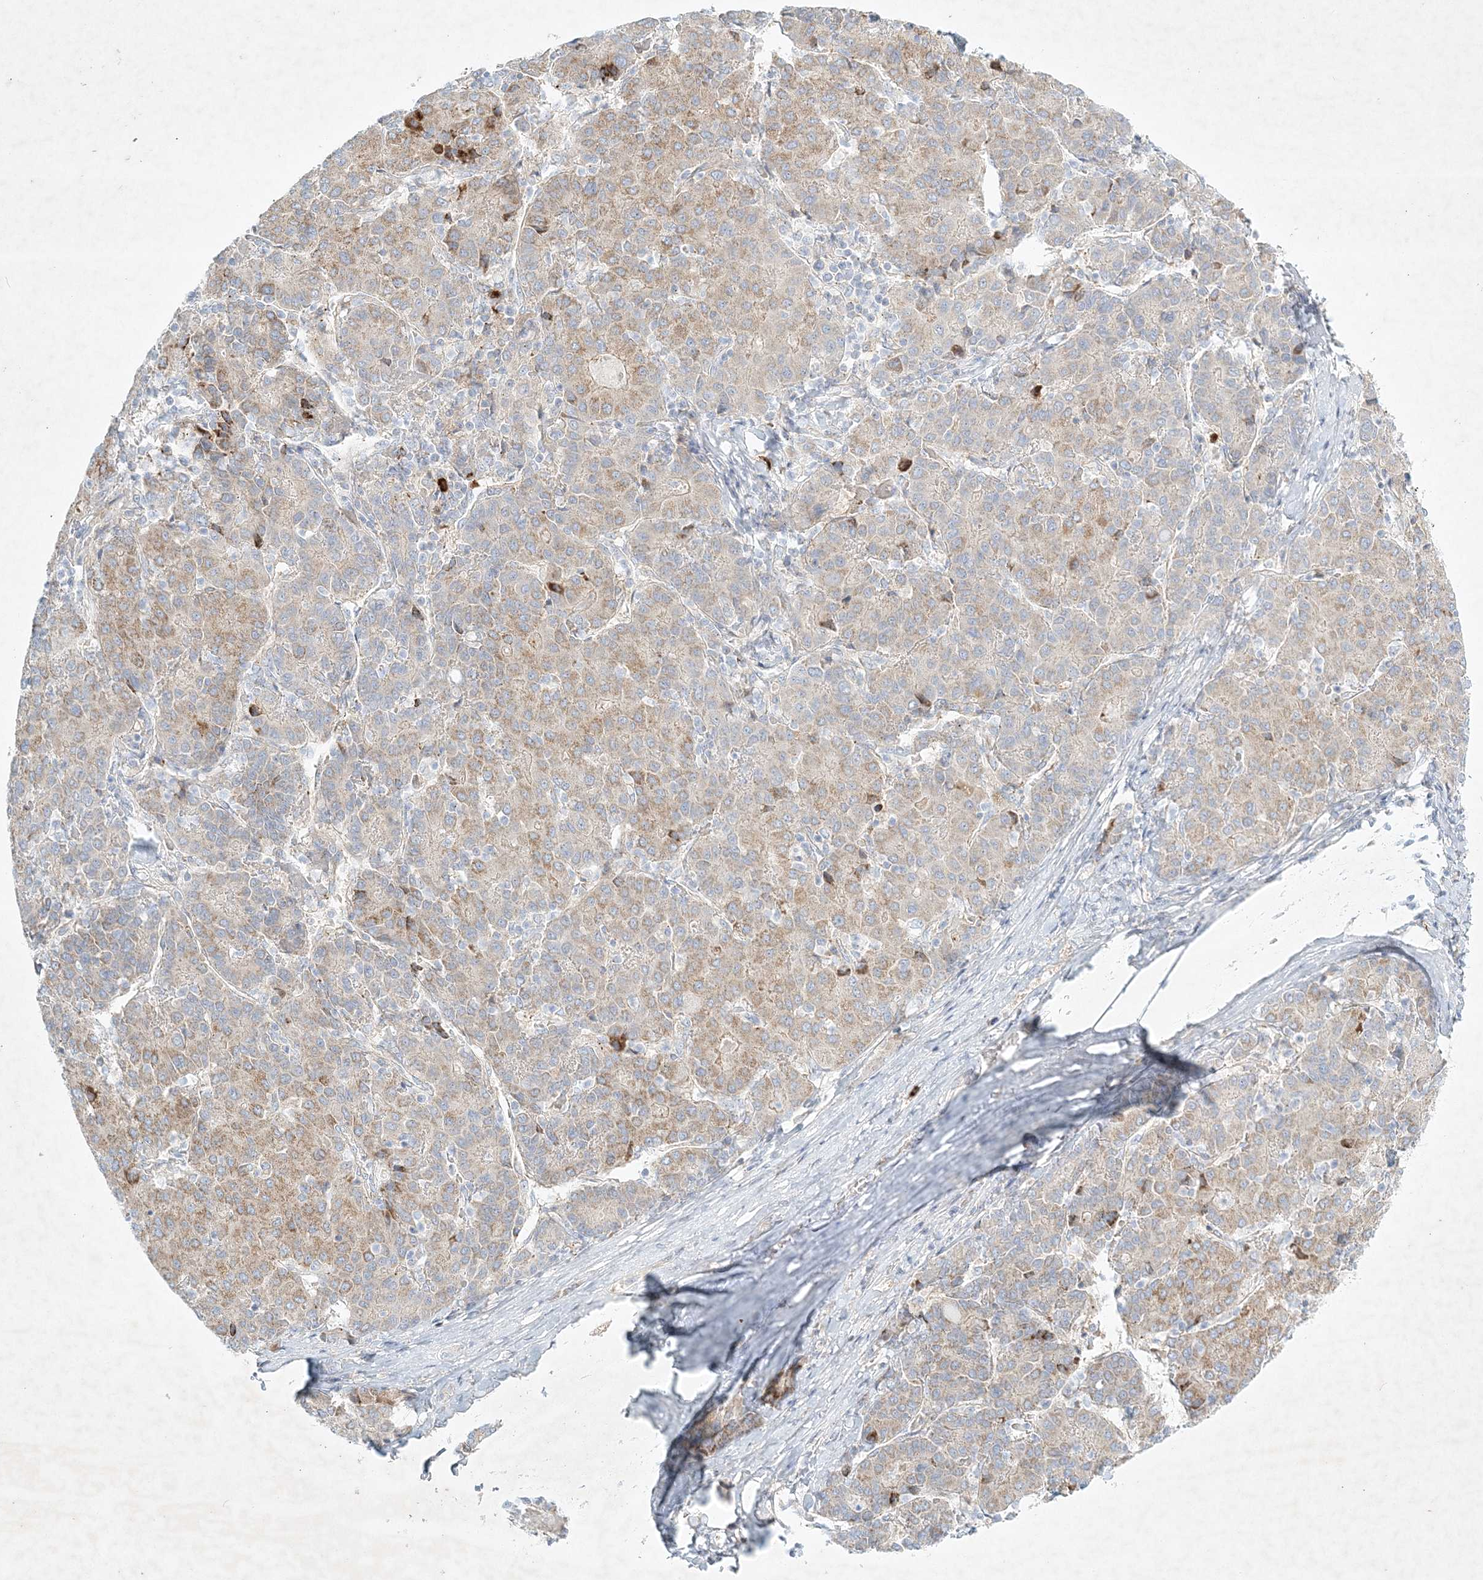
{"staining": {"intensity": "moderate", "quantity": ">75%", "location": "cytoplasmic/membranous"}, "tissue": "liver cancer", "cell_type": "Tumor cells", "image_type": "cancer", "snomed": [{"axis": "morphology", "description": "Carcinoma, Hepatocellular, NOS"}, {"axis": "topography", "description": "Liver"}], "caption": "Immunohistochemical staining of hepatocellular carcinoma (liver) demonstrates medium levels of moderate cytoplasmic/membranous staining in about >75% of tumor cells. Immunohistochemistry (ihc) stains the protein of interest in brown and the nuclei are stained blue.", "gene": "STK11IP", "patient": {"sex": "male", "age": 65}}